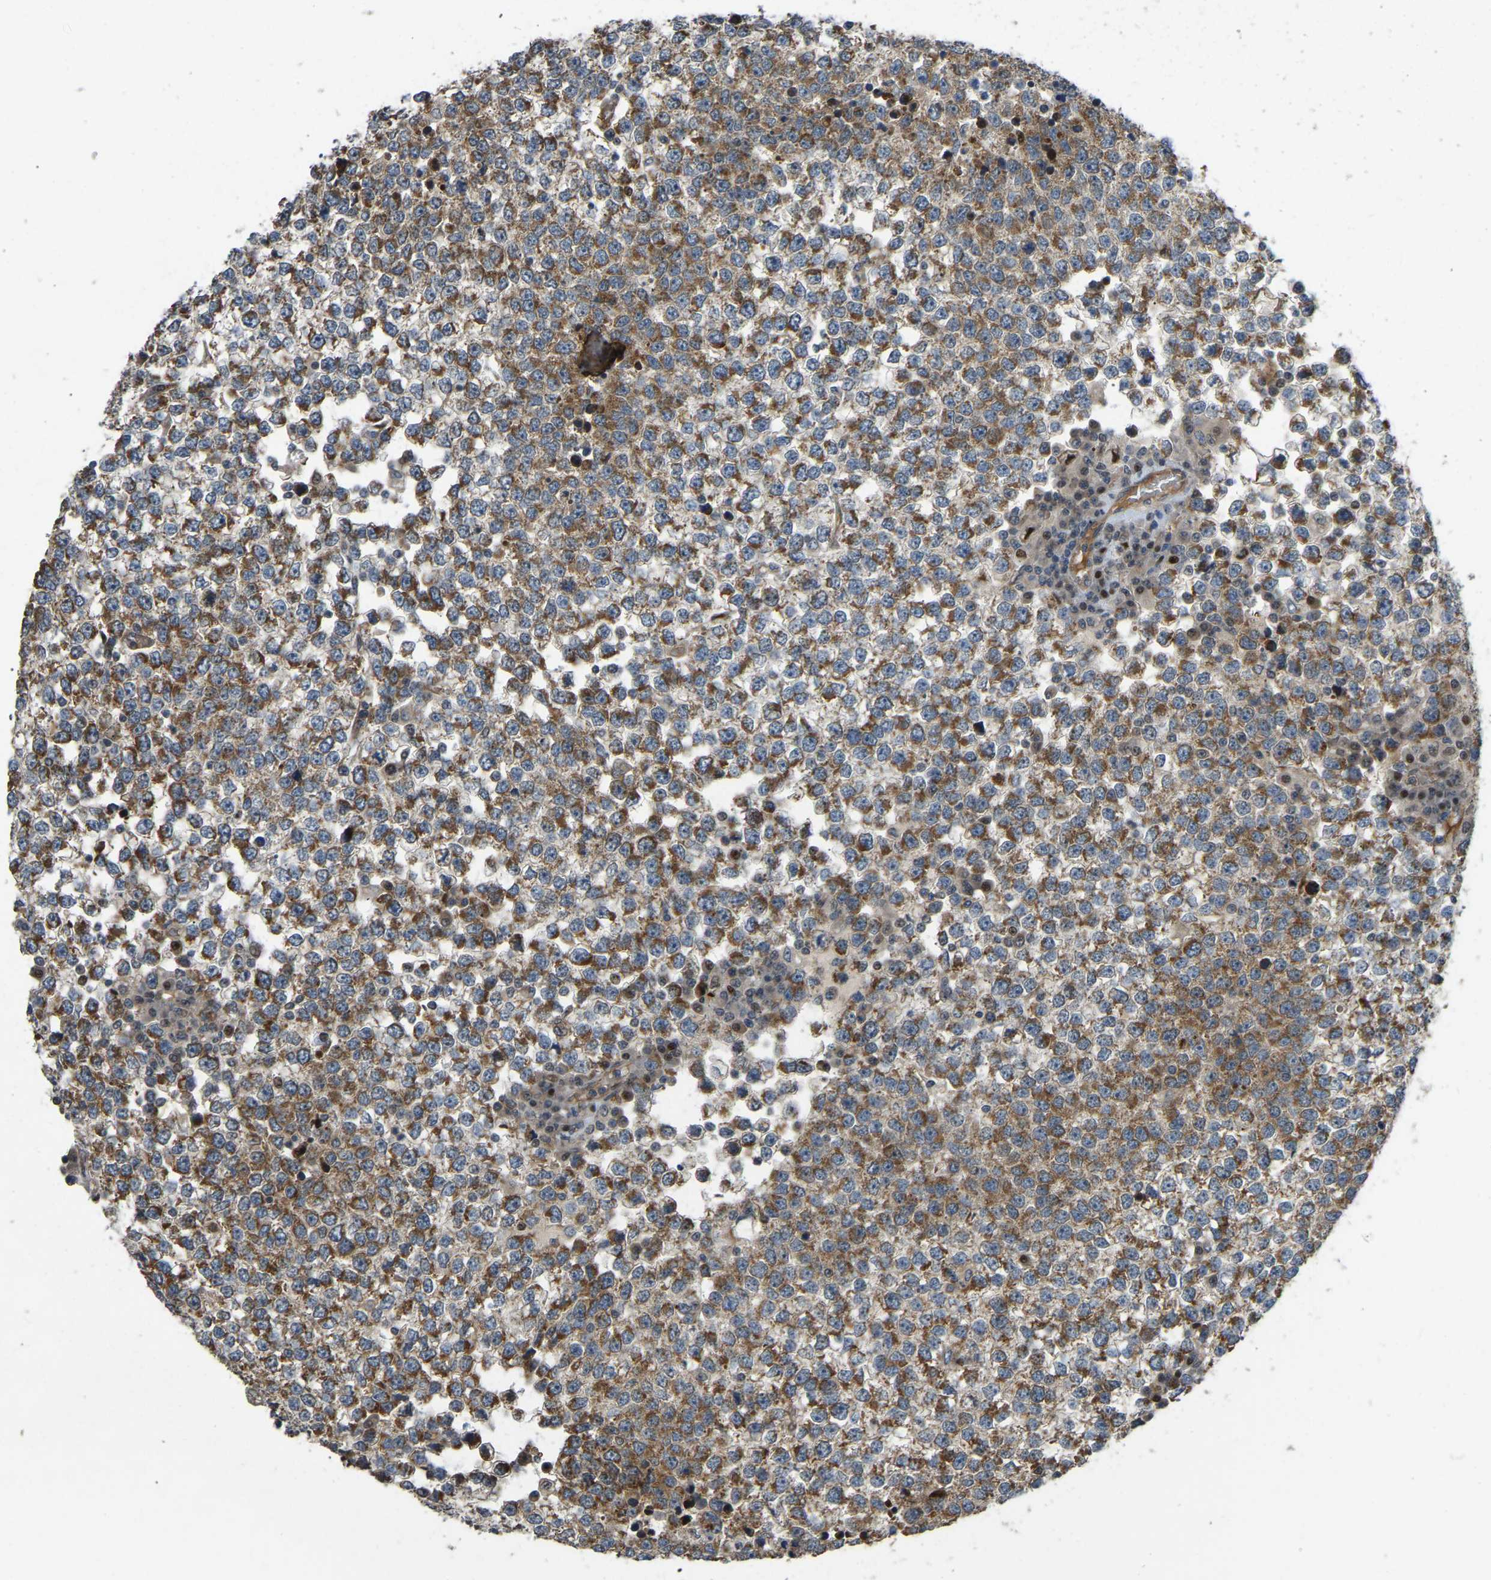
{"staining": {"intensity": "moderate", "quantity": ">75%", "location": "cytoplasmic/membranous"}, "tissue": "testis cancer", "cell_type": "Tumor cells", "image_type": "cancer", "snomed": [{"axis": "morphology", "description": "Seminoma, NOS"}, {"axis": "topography", "description": "Testis"}], "caption": "Testis cancer (seminoma) tissue shows moderate cytoplasmic/membranous expression in about >75% of tumor cells", "gene": "C21orf91", "patient": {"sex": "male", "age": 65}}